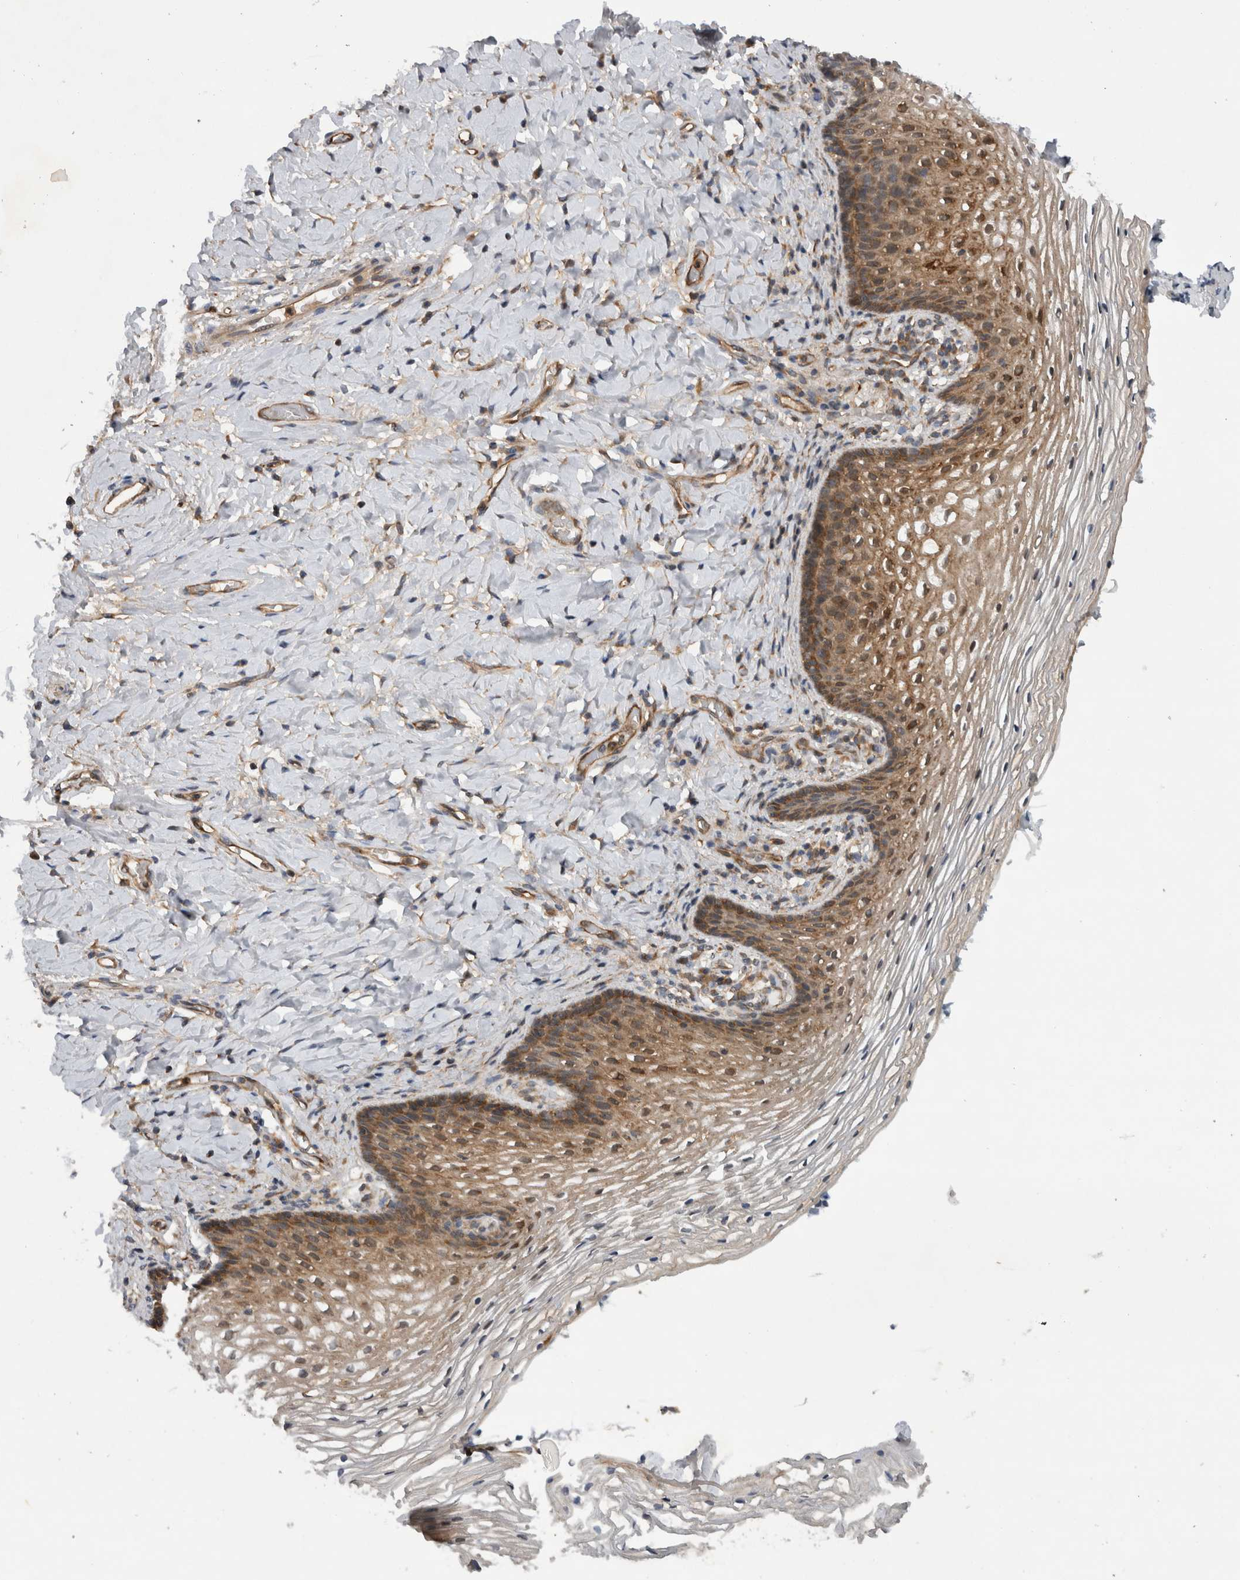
{"staining": {"intensity": "moderate", "quantity": ">75%", "location": "cytoplasmic/membranous,nuclear"}, "tissue": "vagina", "cell_type": "Squamous epithelial cells", "image_type": "normal", "snomed": [{"axis": "morphology", "description": "Normal tissue, NOS"}, {"axis": "topography", "description": "Vagina"}], "caption": "Squamous epithelial cells show moderate cytoplasmic/membranous,nuclear positivity in about >75% of cells in unremarkable vagina. Immunohistochemistry stains the protein in brown and the nuclei are stained blue.", "gene": "PDCD2", "patient": {"sex": "female", "age": 60}}